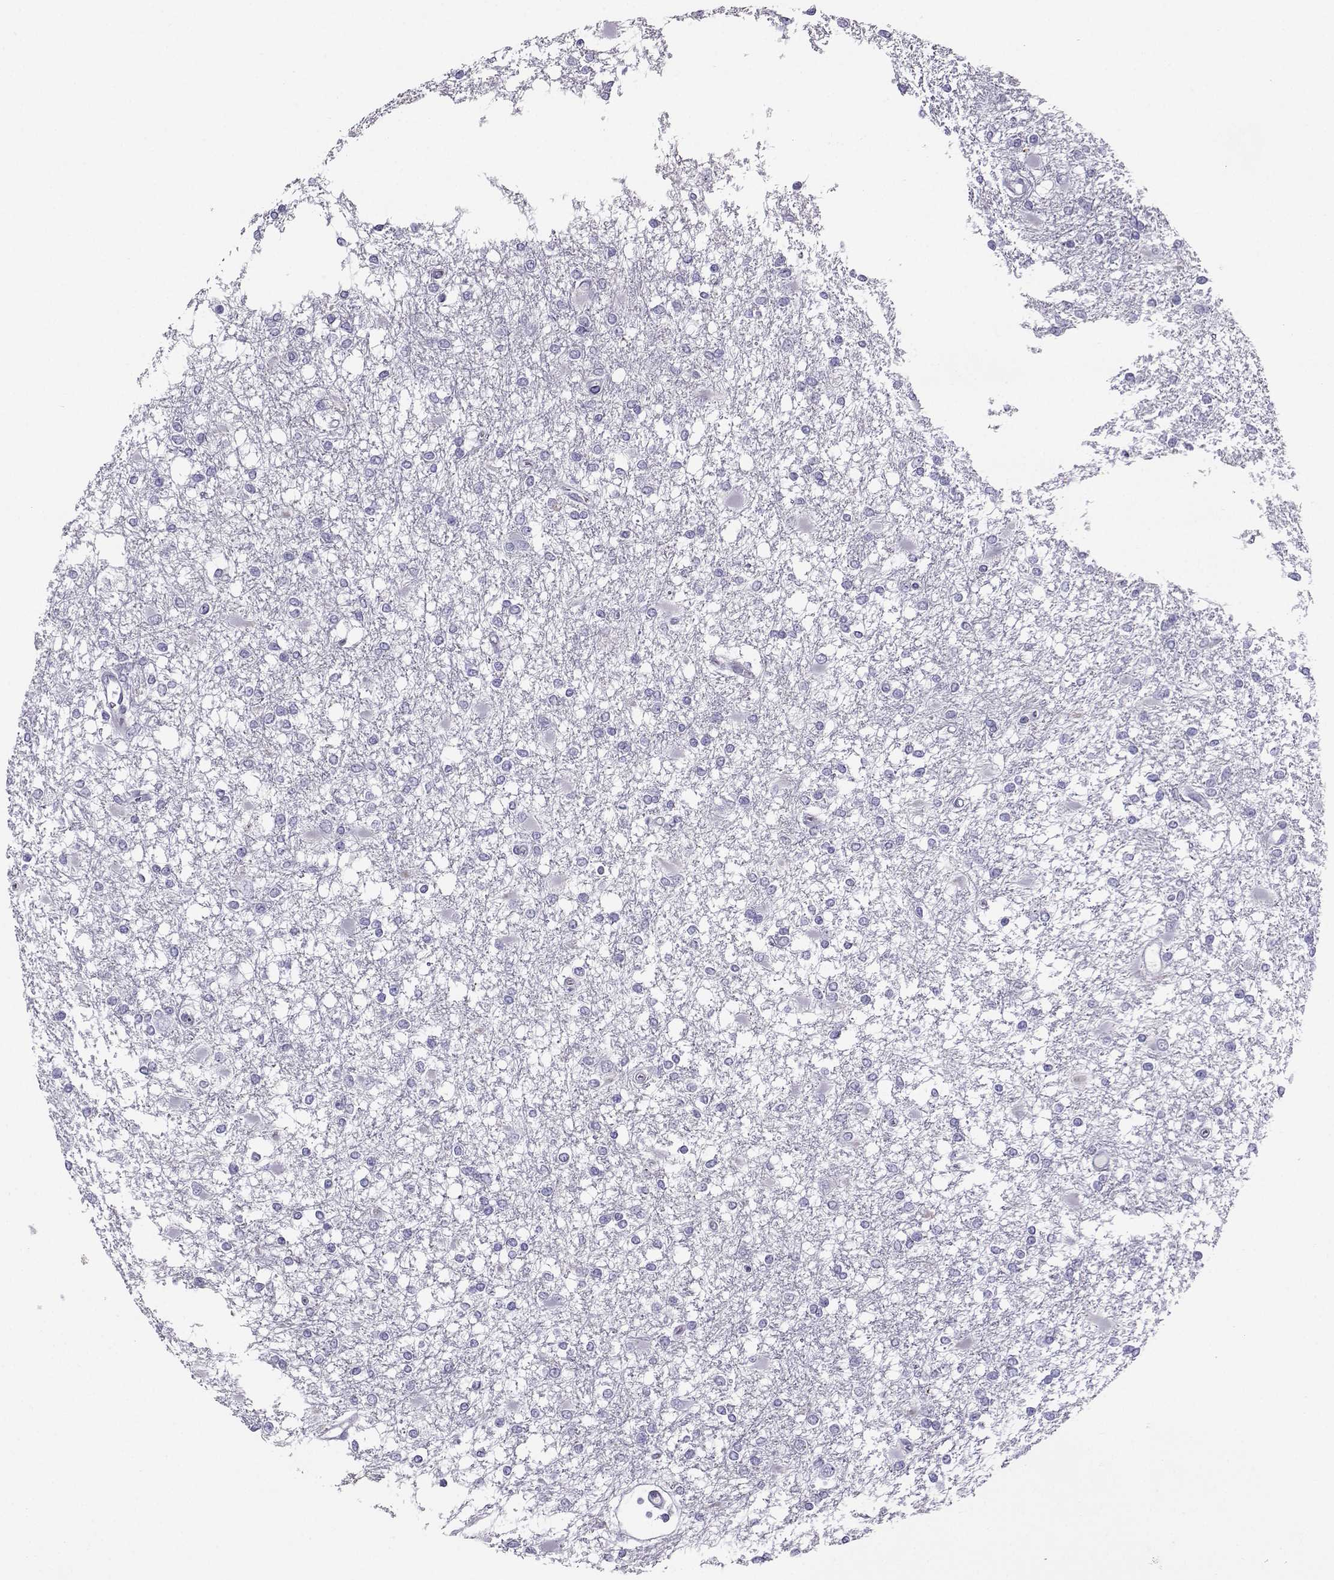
{"staining": {"intensity": "negative", "quantity": "none", "location": "none"}, "tissue": "glioma", "cell_type": "Tumor cells", "image_type": "cancer", "snomed": [{"axis": "morphology", "description": "Glioma, malignant, High grade"}, {"axis": "topography", "description": "Cerebral cortex"}], "caption": "This is a image of immunohistochemistry staining of glioma, which shows no staining in tumor cells. (Stains: DAB (3,3'-diaminobenzidine) IHC with hematoxylin counter stain, Microscopy: brightfield microscopy at high magnification).", "gene": "PGK1", "patient": {"sex": "male", "age": 79}}